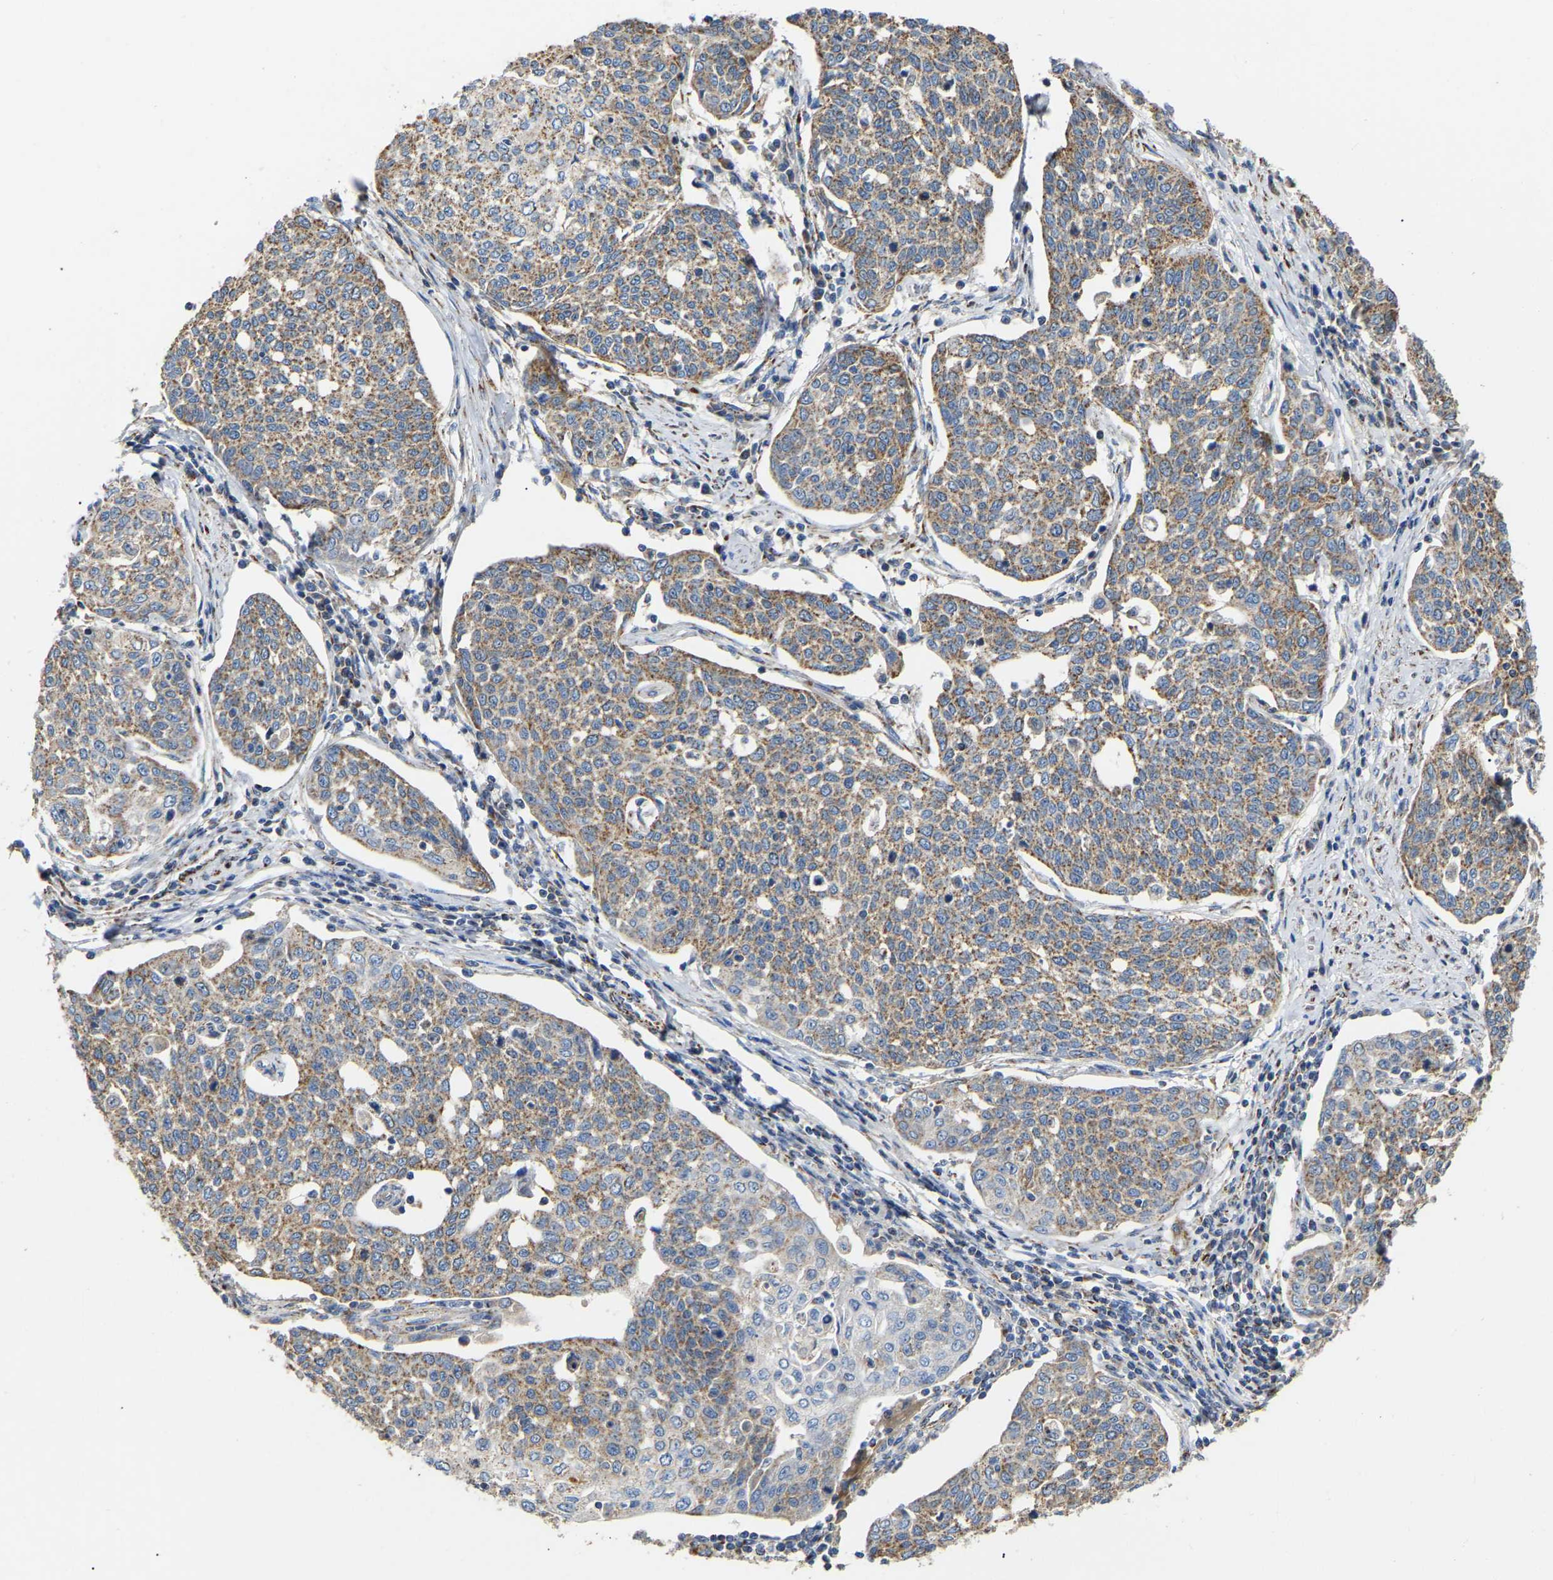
{"staining": {"intensity": "weak", "quantity": ">75%", "location": "cytoplasmic/membranous"}, "tissue": "cervical cancer", "cell_type": "Tumor cells", "image_type": "cancer", "snomed": [{"axis": "morphology", "description": "Squamous cell carcinoma, NOS"}, {"axis": "topography", "description": "Cervix"}], "caption": "Weak cytoplasmic/membranous positivity for a protein is identified in approximately >75% of tumor cells of cervical cancer using IHC.", "gene": "HIBADH", "patient": {"sex": "female", "age": 34}}